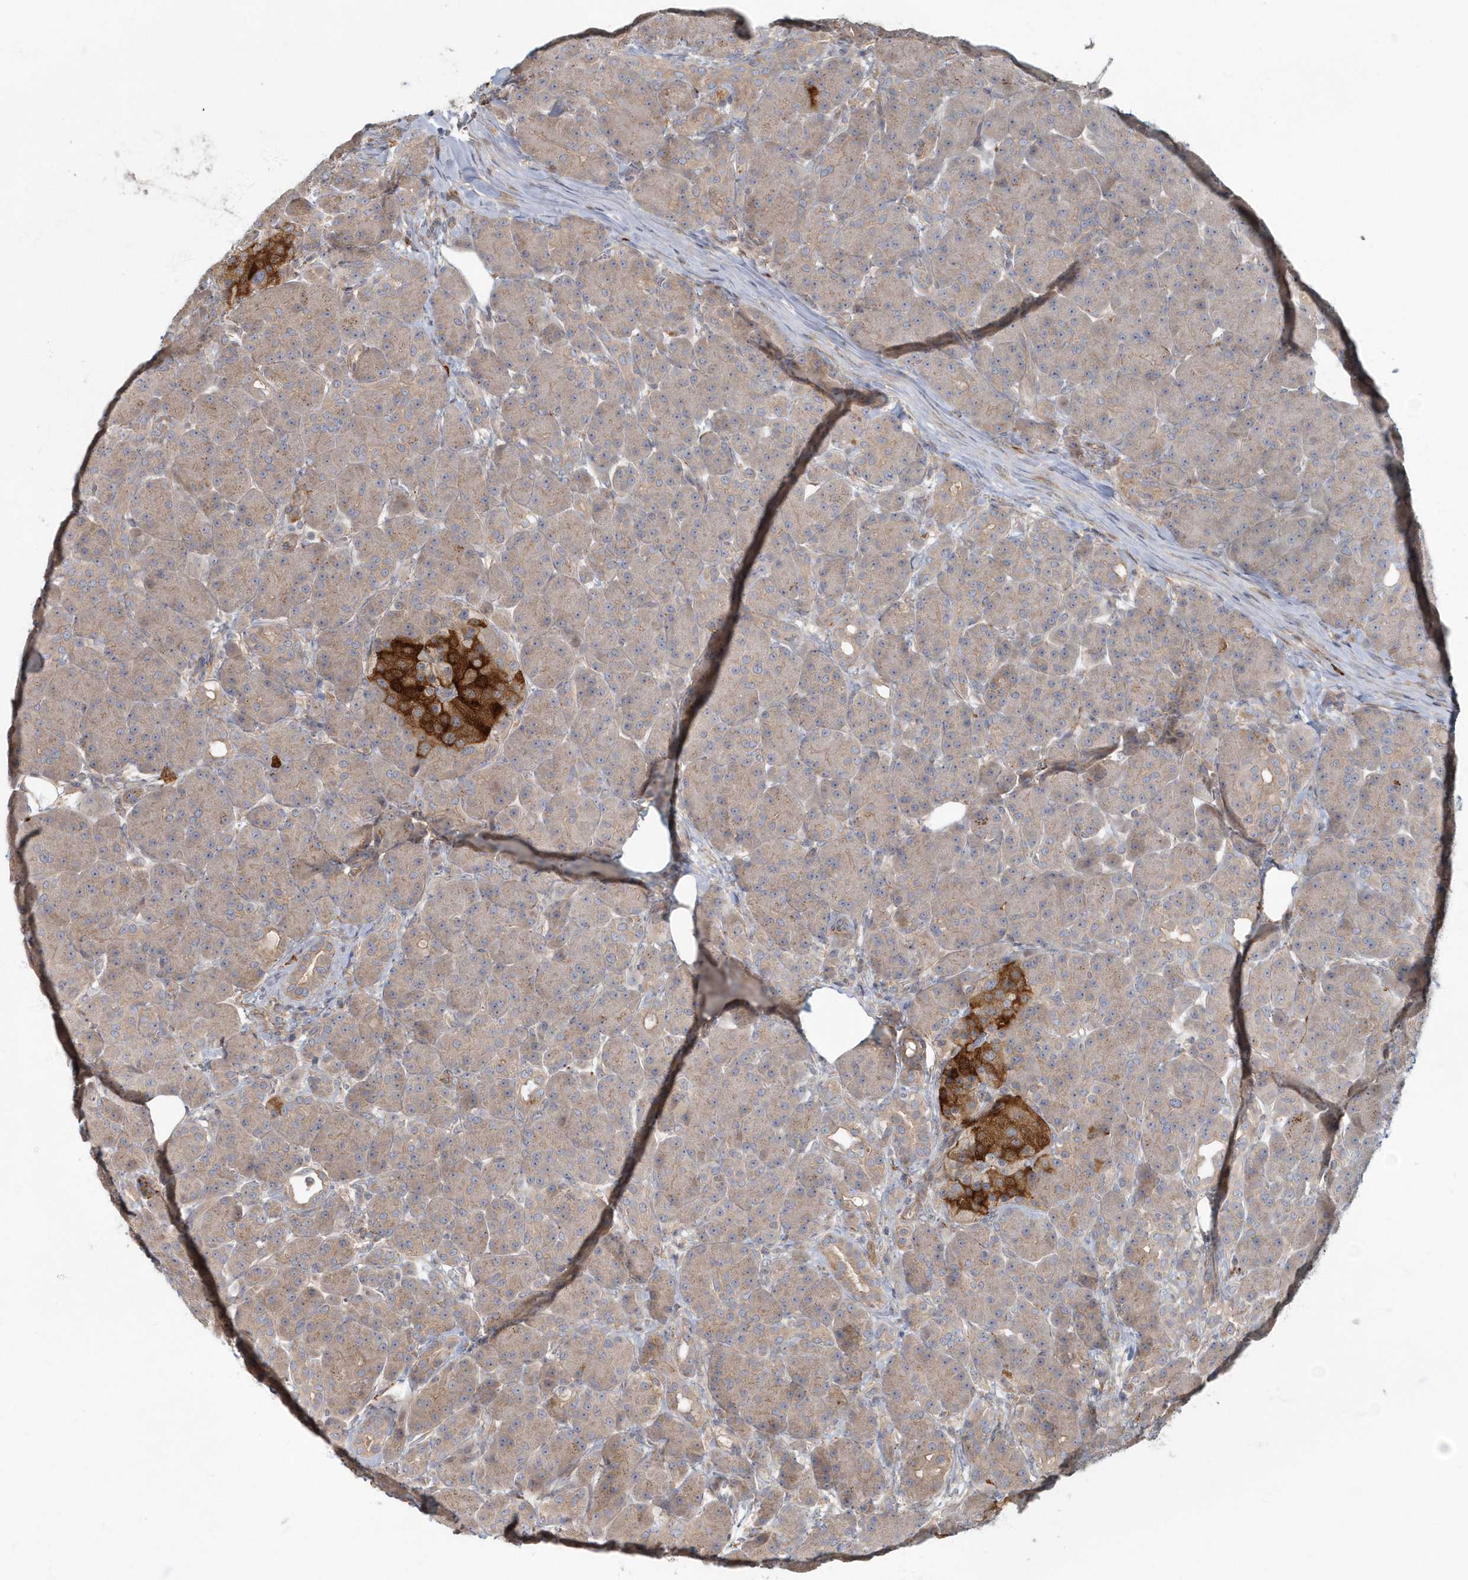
{"staining": {"intensity": "weak", "quantity": "25%-75%", "location": "cytoplasmic/membranous"}, "tissue": "pancreas", "cell_type": "Exocrine glandular cells", "image_type": "normal", "snomed": [{"axis": "morphology", "description": "Normal tissue, NOS"}, {"axis": "topography", "description": "Pancreas"}], "caption": "Exocrine glandular cells exhibit low levels of weak cytoplasmic/membranous positivity in about 25%-75% of cells in benign human pancreas. The staining was performed using DAB, with brown indicating positive protein expression. Nuclei are stained blue with hematoxylin.", "gene": "ARHGEF38", "patient": {"sex": "male", "age": 63}}